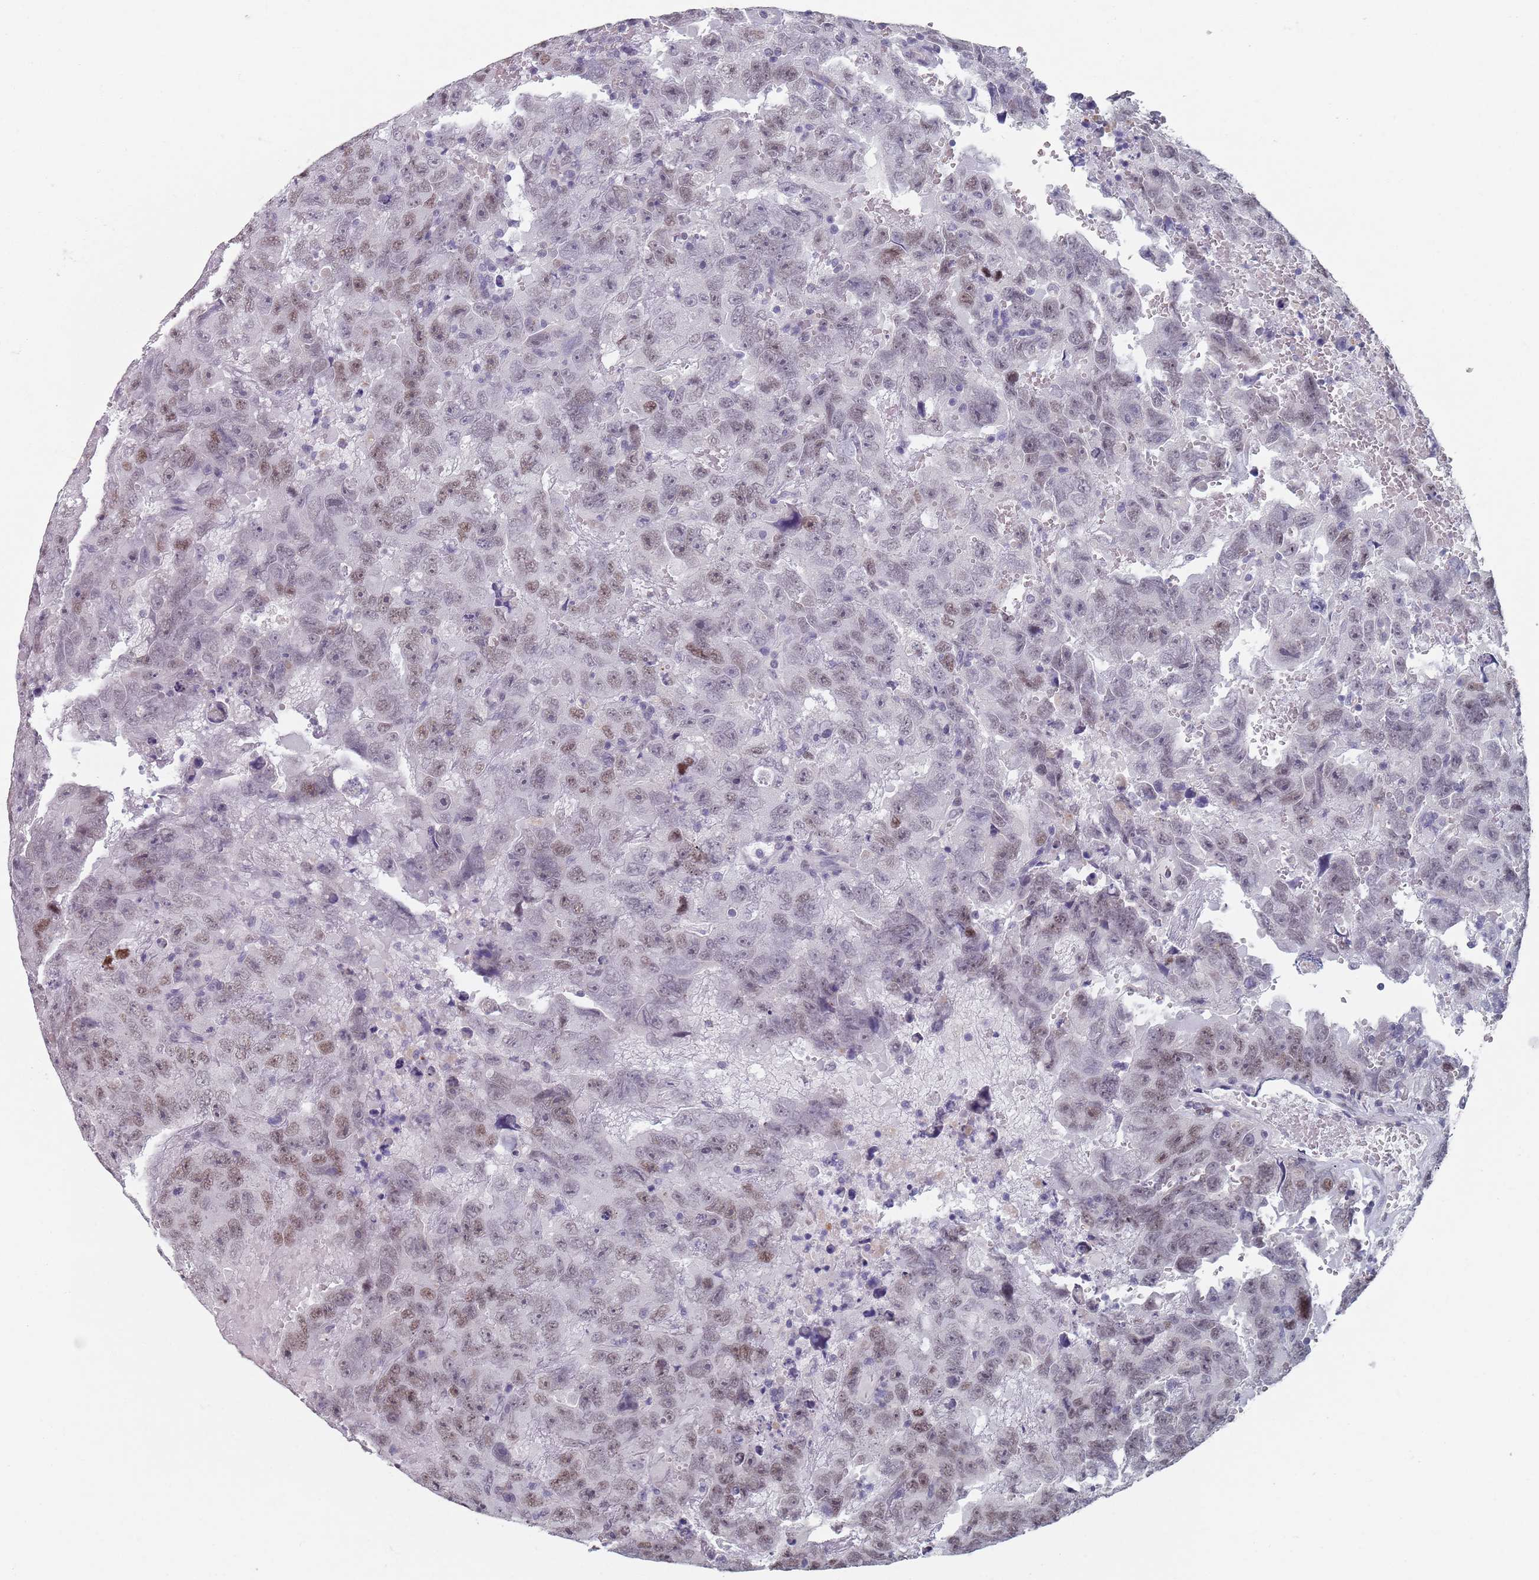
{"staining": {"intensity": "weak", "quantity": "<25%", "location": "nuclear"}, "tissue": "testis cancer", "cell_type": "Tumor cells", "image_type": "cancer", "snomed": [{"axis": "morphology", "description": "Carcinoma, Embryonal, NOS"}, {"axis": "topography", "description": "Testis"}], "caption": "A micrograph of human testis cancer is negative for staining in tumor cells.", "gene": "SAMD1", "patient": {"sex": "male", "age": 45}}